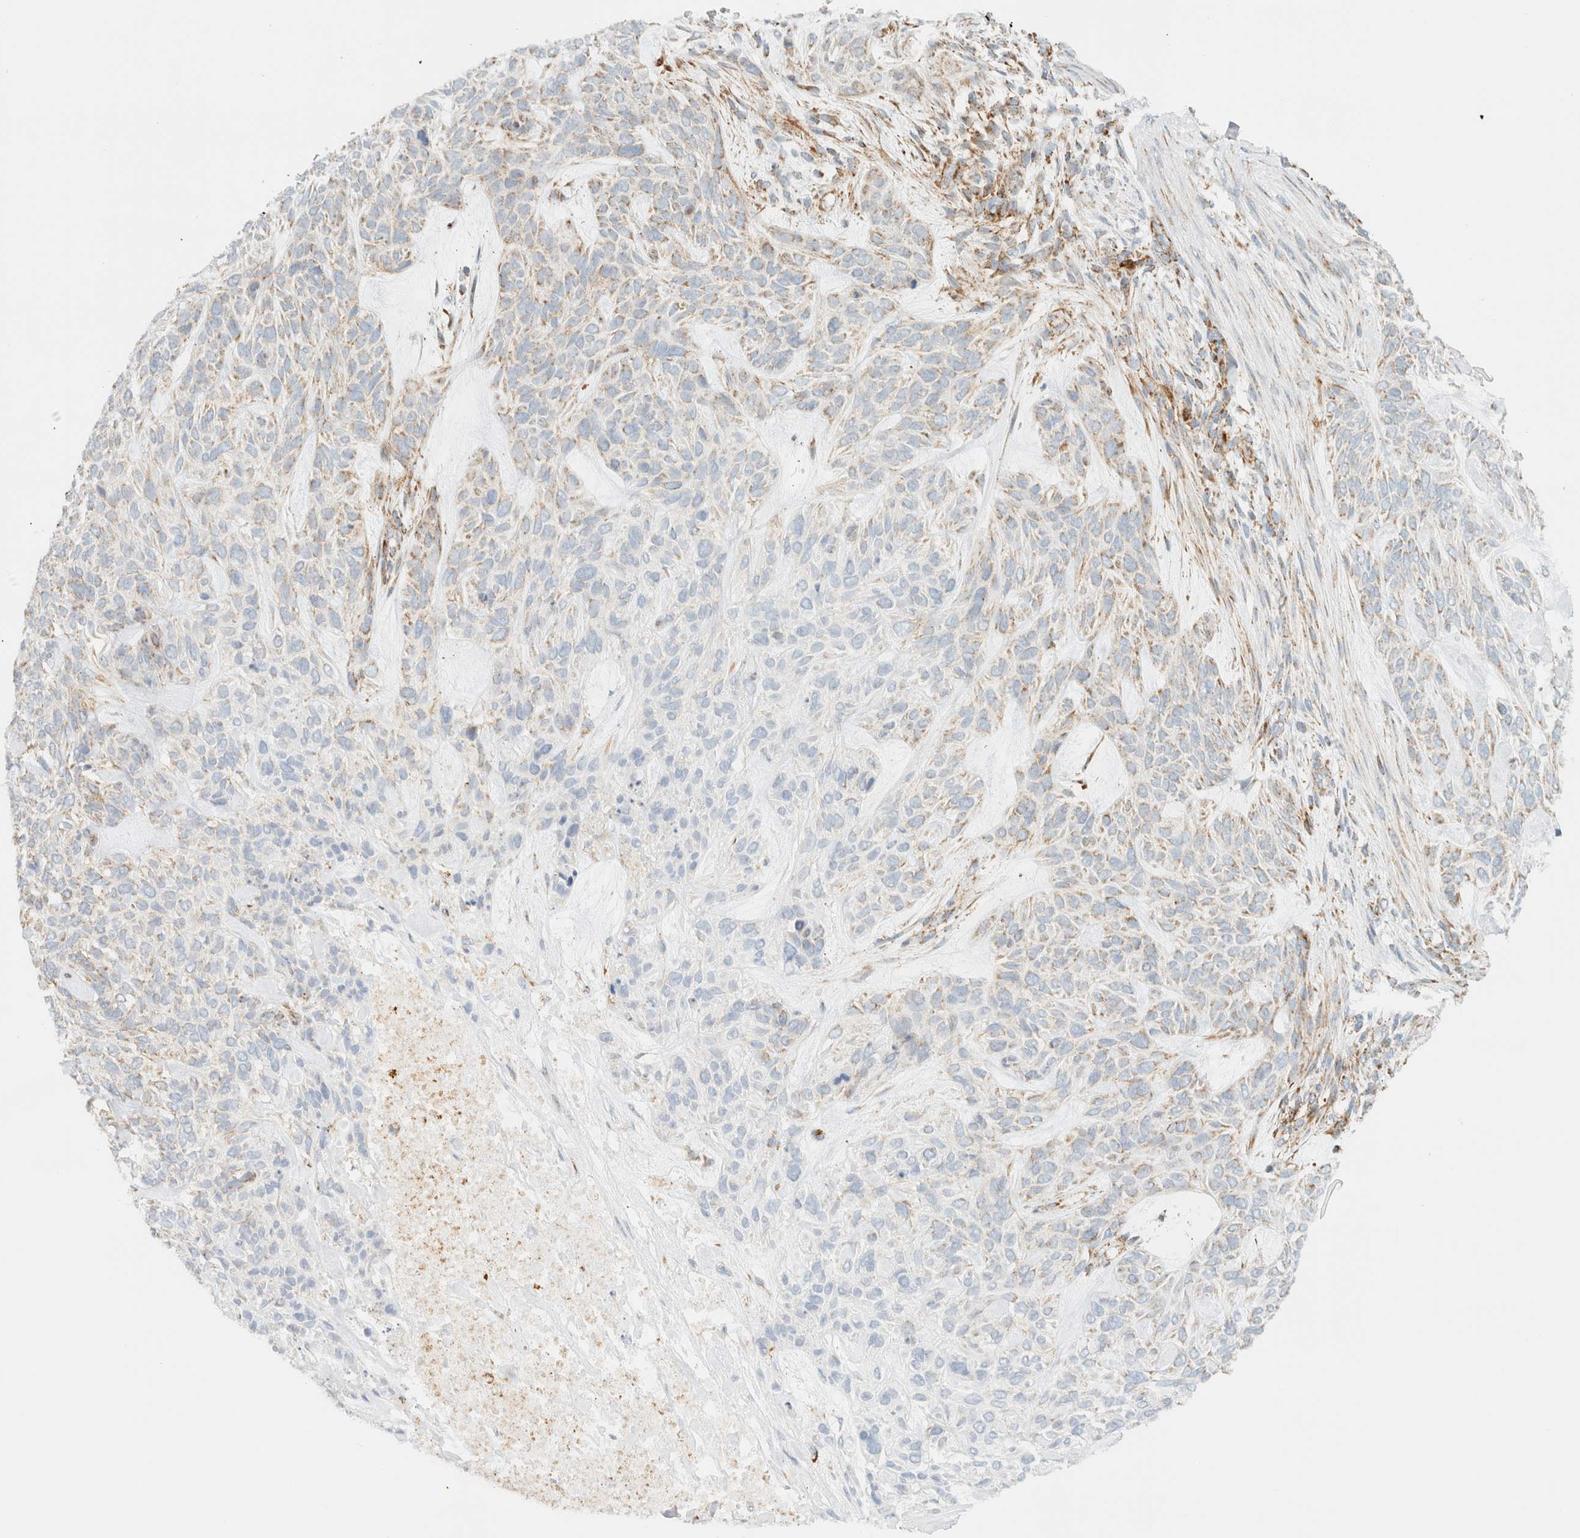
{"staining": {"intensity": "moderate", "quantity": "<25%", "location": "cytoplasmic/membranous"}, "tissue": "skin cancer", "cell_type": "Tumor cells", "image_type": "cancer", "snomed": [{"axis": "morphology", "description": "Basal cell carcinoma"}, {"axis": "topography", "description": "Skin"}], "caption": "A micrograph of basal cell carcinoma (skin) stained for a protein demonstrates moderate cytoplasmic/membranous brown staining in tumor cells.", "gene": "KIFAP3", "patient": {"sex": "male", "age": 55}}